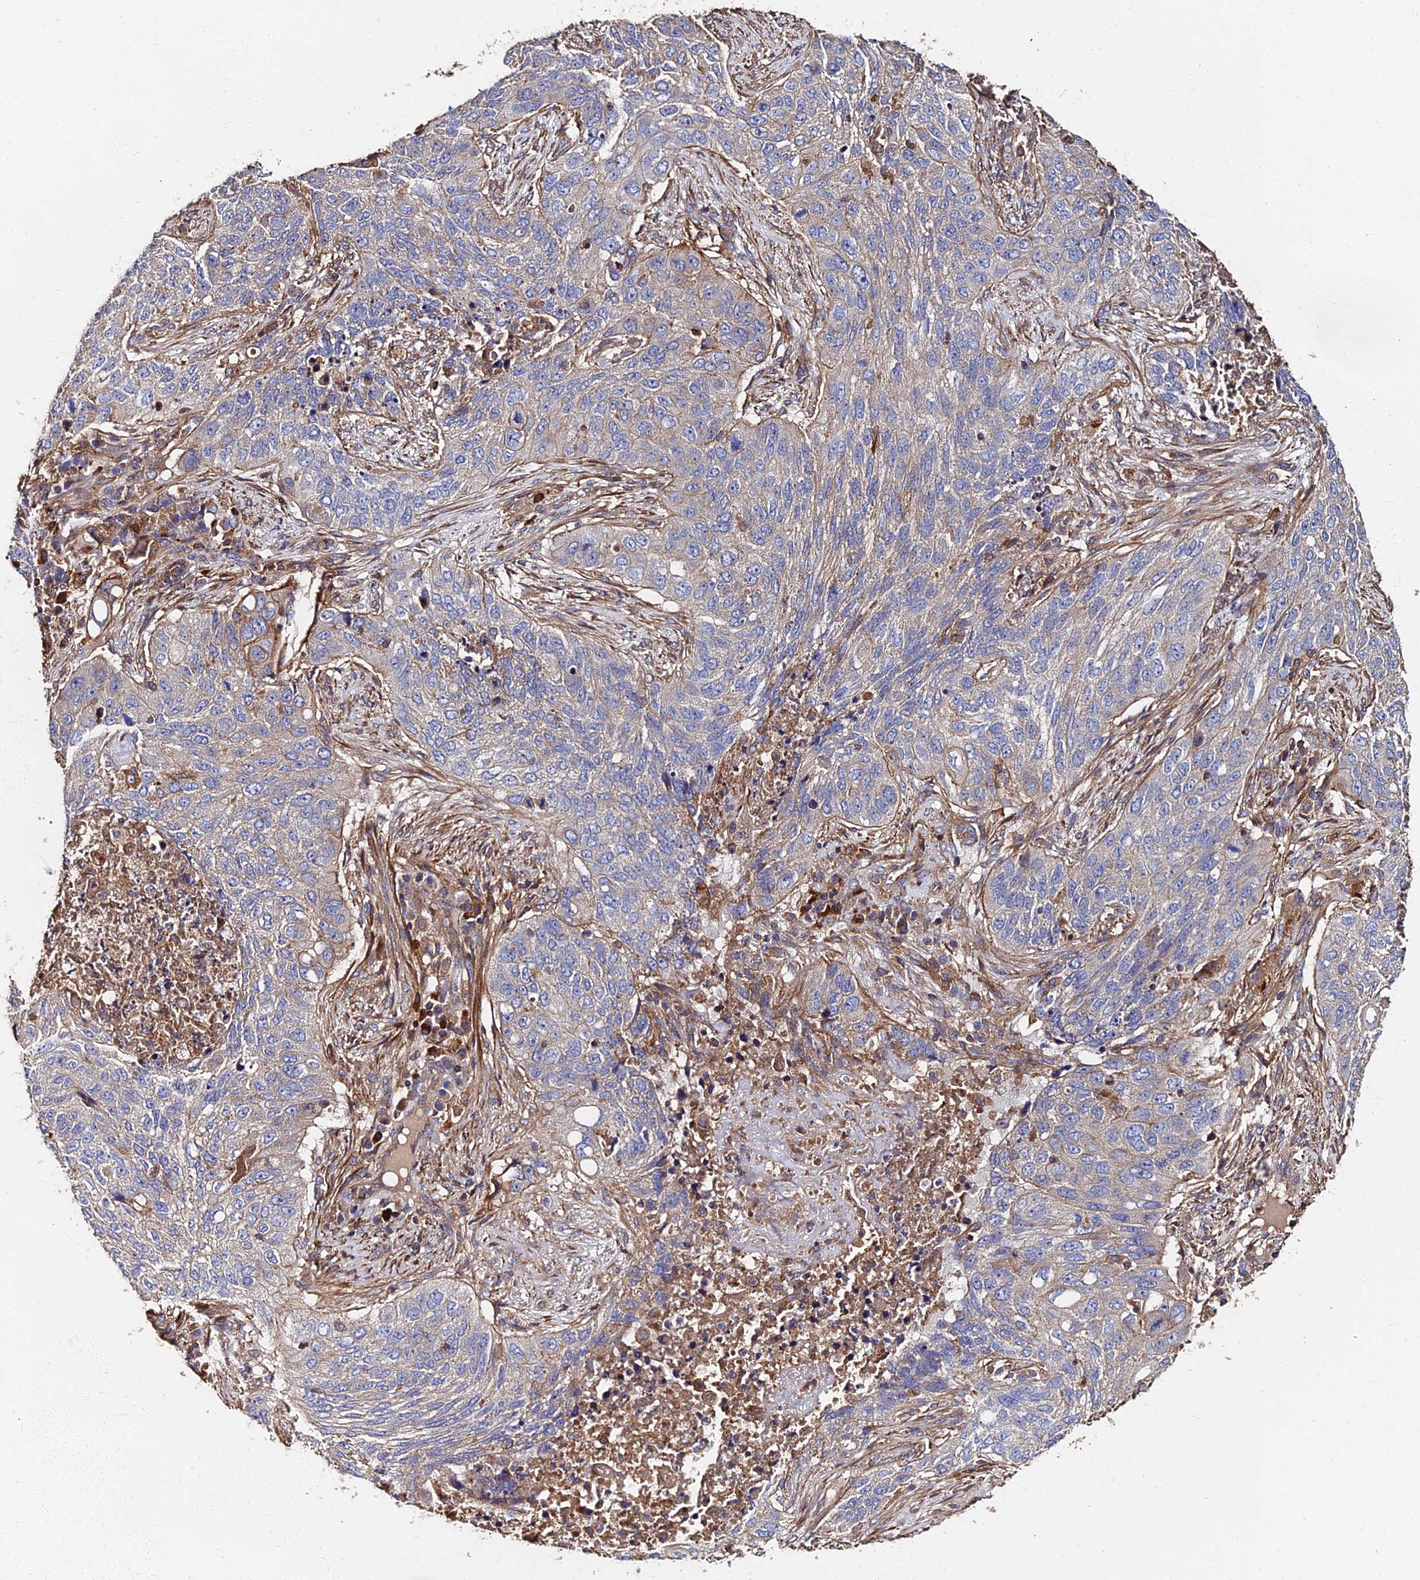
{"staining": {"intensity": "negative", "quantity": "none", "location": "none"}, "tissue": "lung cancer", "cell_type": "Tumor cells", "image_type": "cancer", "snomed": [{"axis": "morphology", "description": "Squamous cell carcinoma, NOS"}, {"axis": "topography", "description": "Lung"}], "caption": "Immunohistochemistry of squamous cell carcinoma (lung) shows no positivity in tumor cells. (Immunohistochemistry, brightfield microscopy, high magnification).", "gene": "EXT1", "patient": {"sex": "female", "age": 63}}